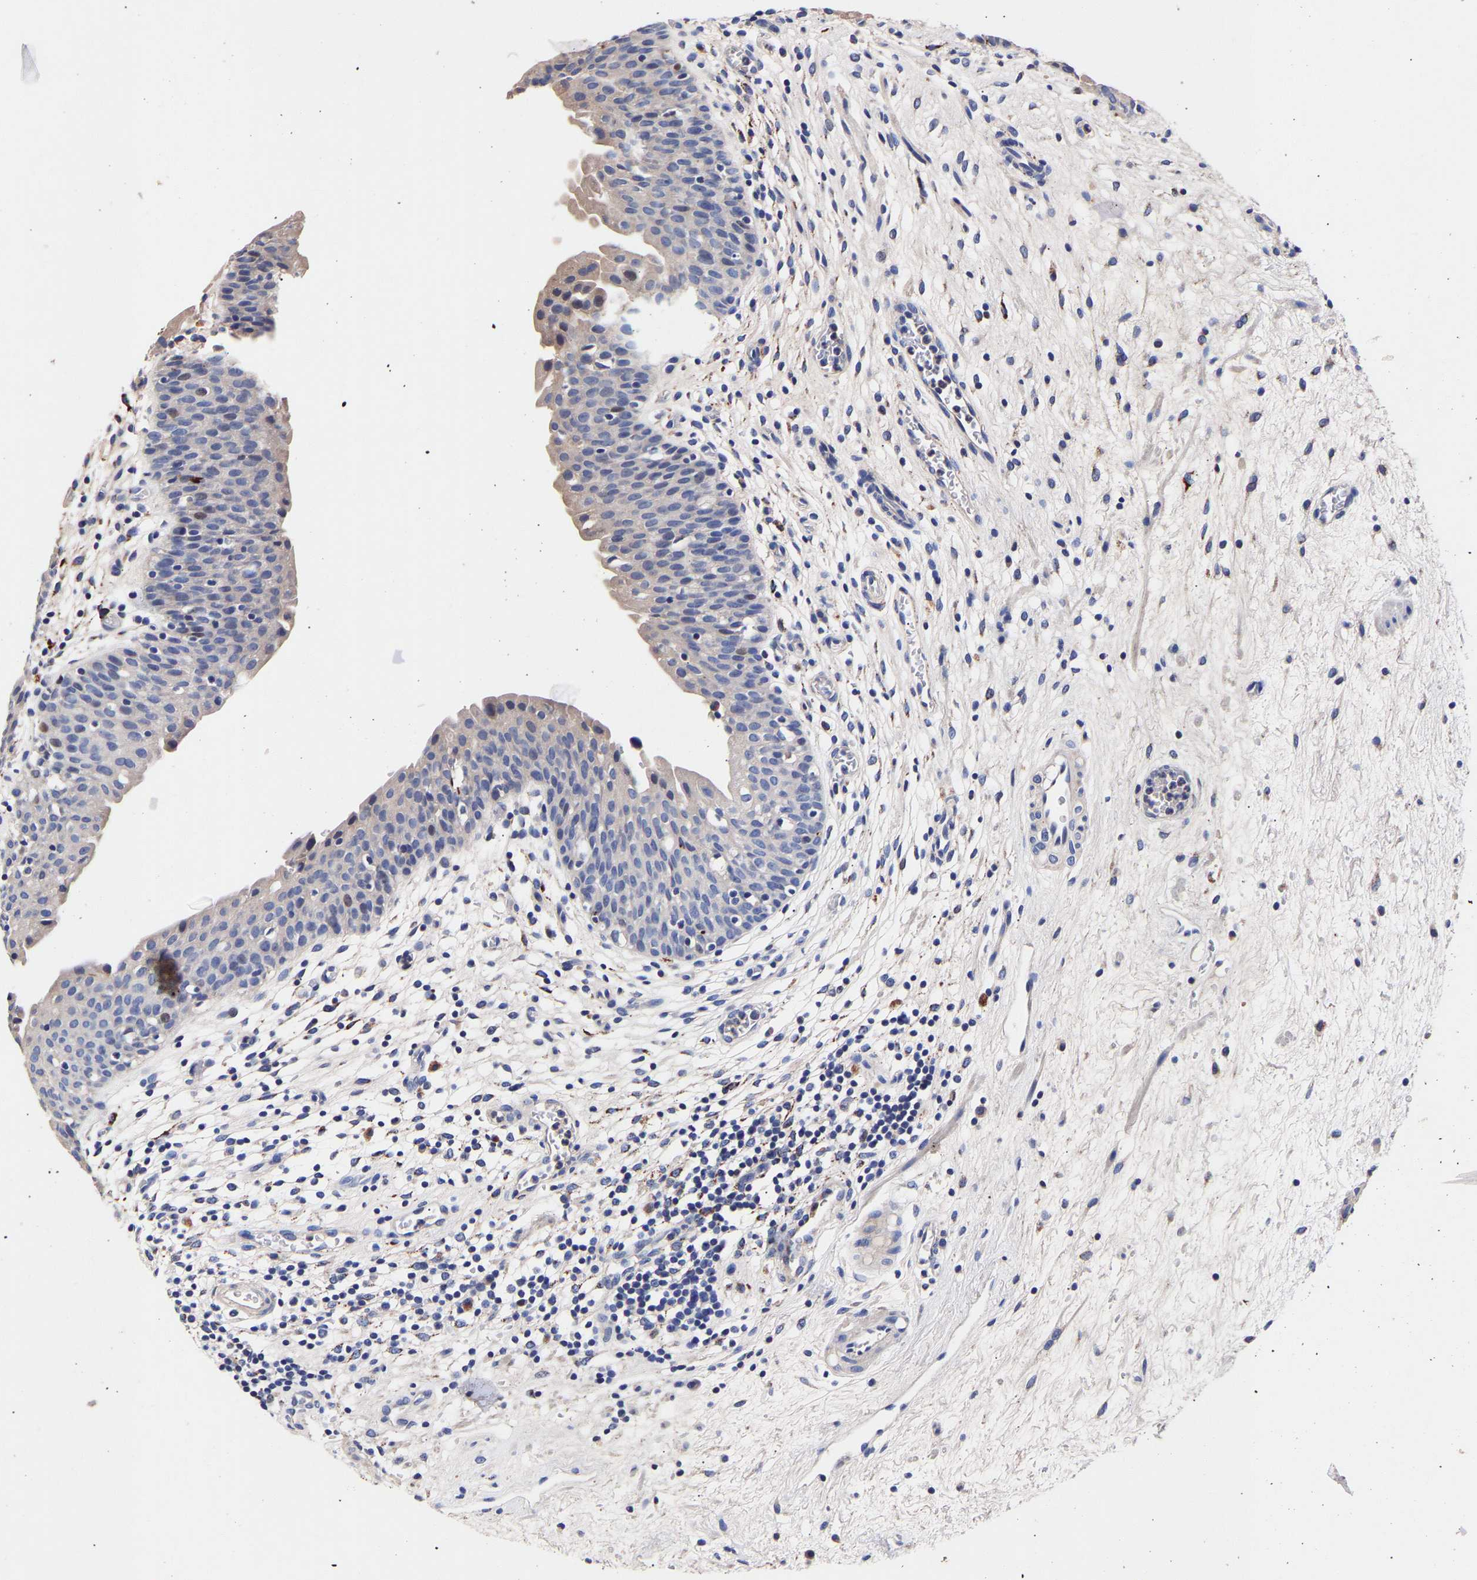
{"staining": {"intensity": "moderate", "quantity": "<25%", "location": "cytoplasmic/membranous"}, "tissue": "urinary bladder", "cell_type": "Urothelial cells", "image_type": "normal", "snomed": [{"axis": "morphology", "description": "Normal tissue, NOS"}, {"axis": "topography", "description": "Urinary bladder"}], "caption": "IHC (DAB (3,3'-diaminobenzidine)) staining of benign human urinary bladder exhibits moderate cytoplasmic/membranous protein expression in approximately <25% of urothelial cells.", "gene": "SEM1", "patient": {"sex": "male", "age": 37}}